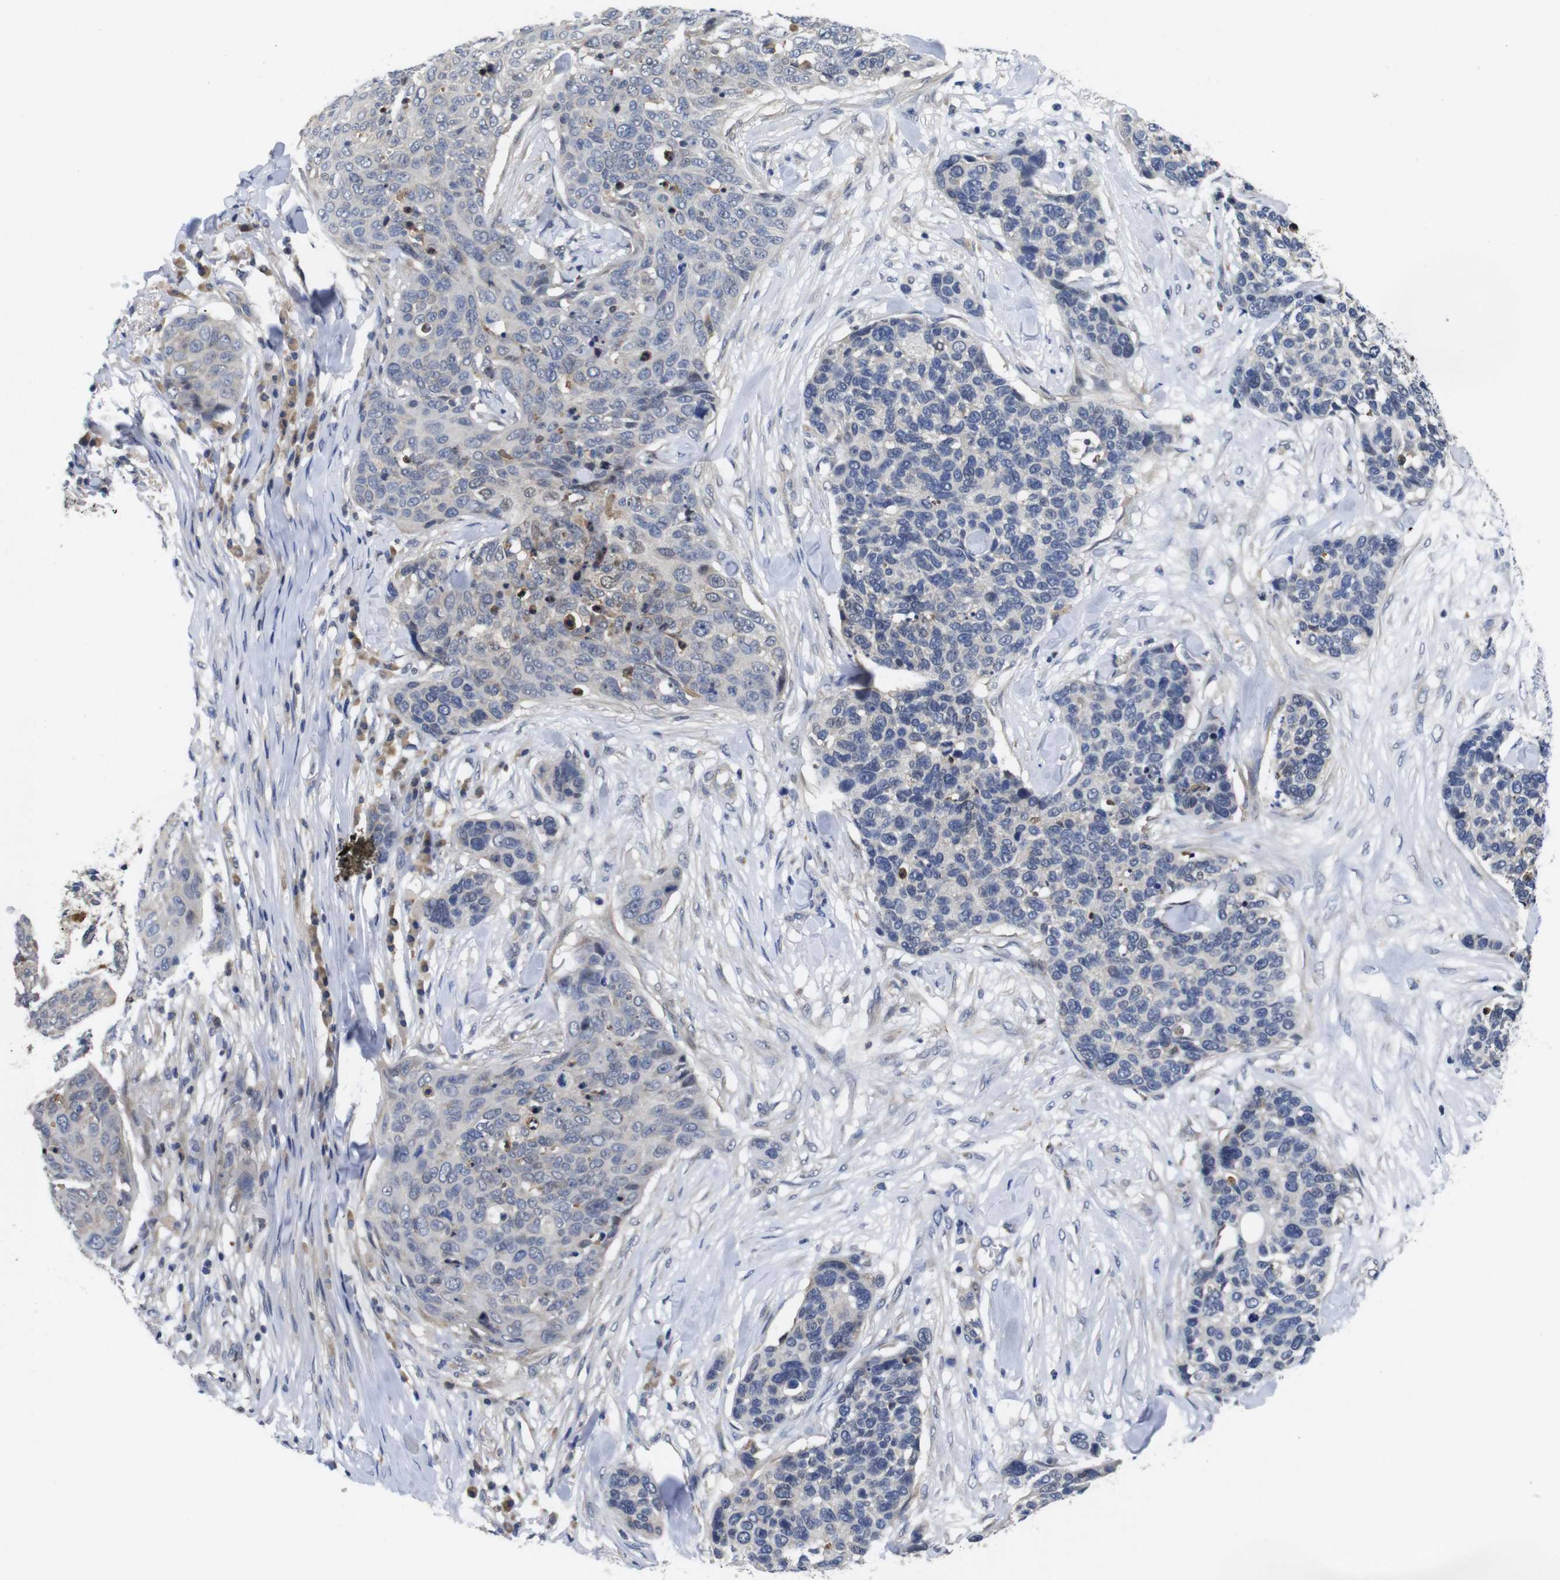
{"staining": {"intensity": "weak", "quantity": "<25%", "location": "nuclear"}, "tissue": "skin cancer", "cell_type": "Tumor cells", "image_type": "cancer", "snomed": [{"axis": "morphology", "description": "Squamous cell carcinoma in situ, NOS"}, {"axis": "morphology", "description": "Squamous cell carcinoma, NOS"}, {"axis": "topography", "description": "Skin"}], "caption": "Immunohistochemistry histopathology image of human skin cancer (squamous cell carcinoma in situ) stained for a protein (brown), which displays no staining in tumor cells.", "gene": "FNTA", "patient": {"sex": "male", "age": 93}}